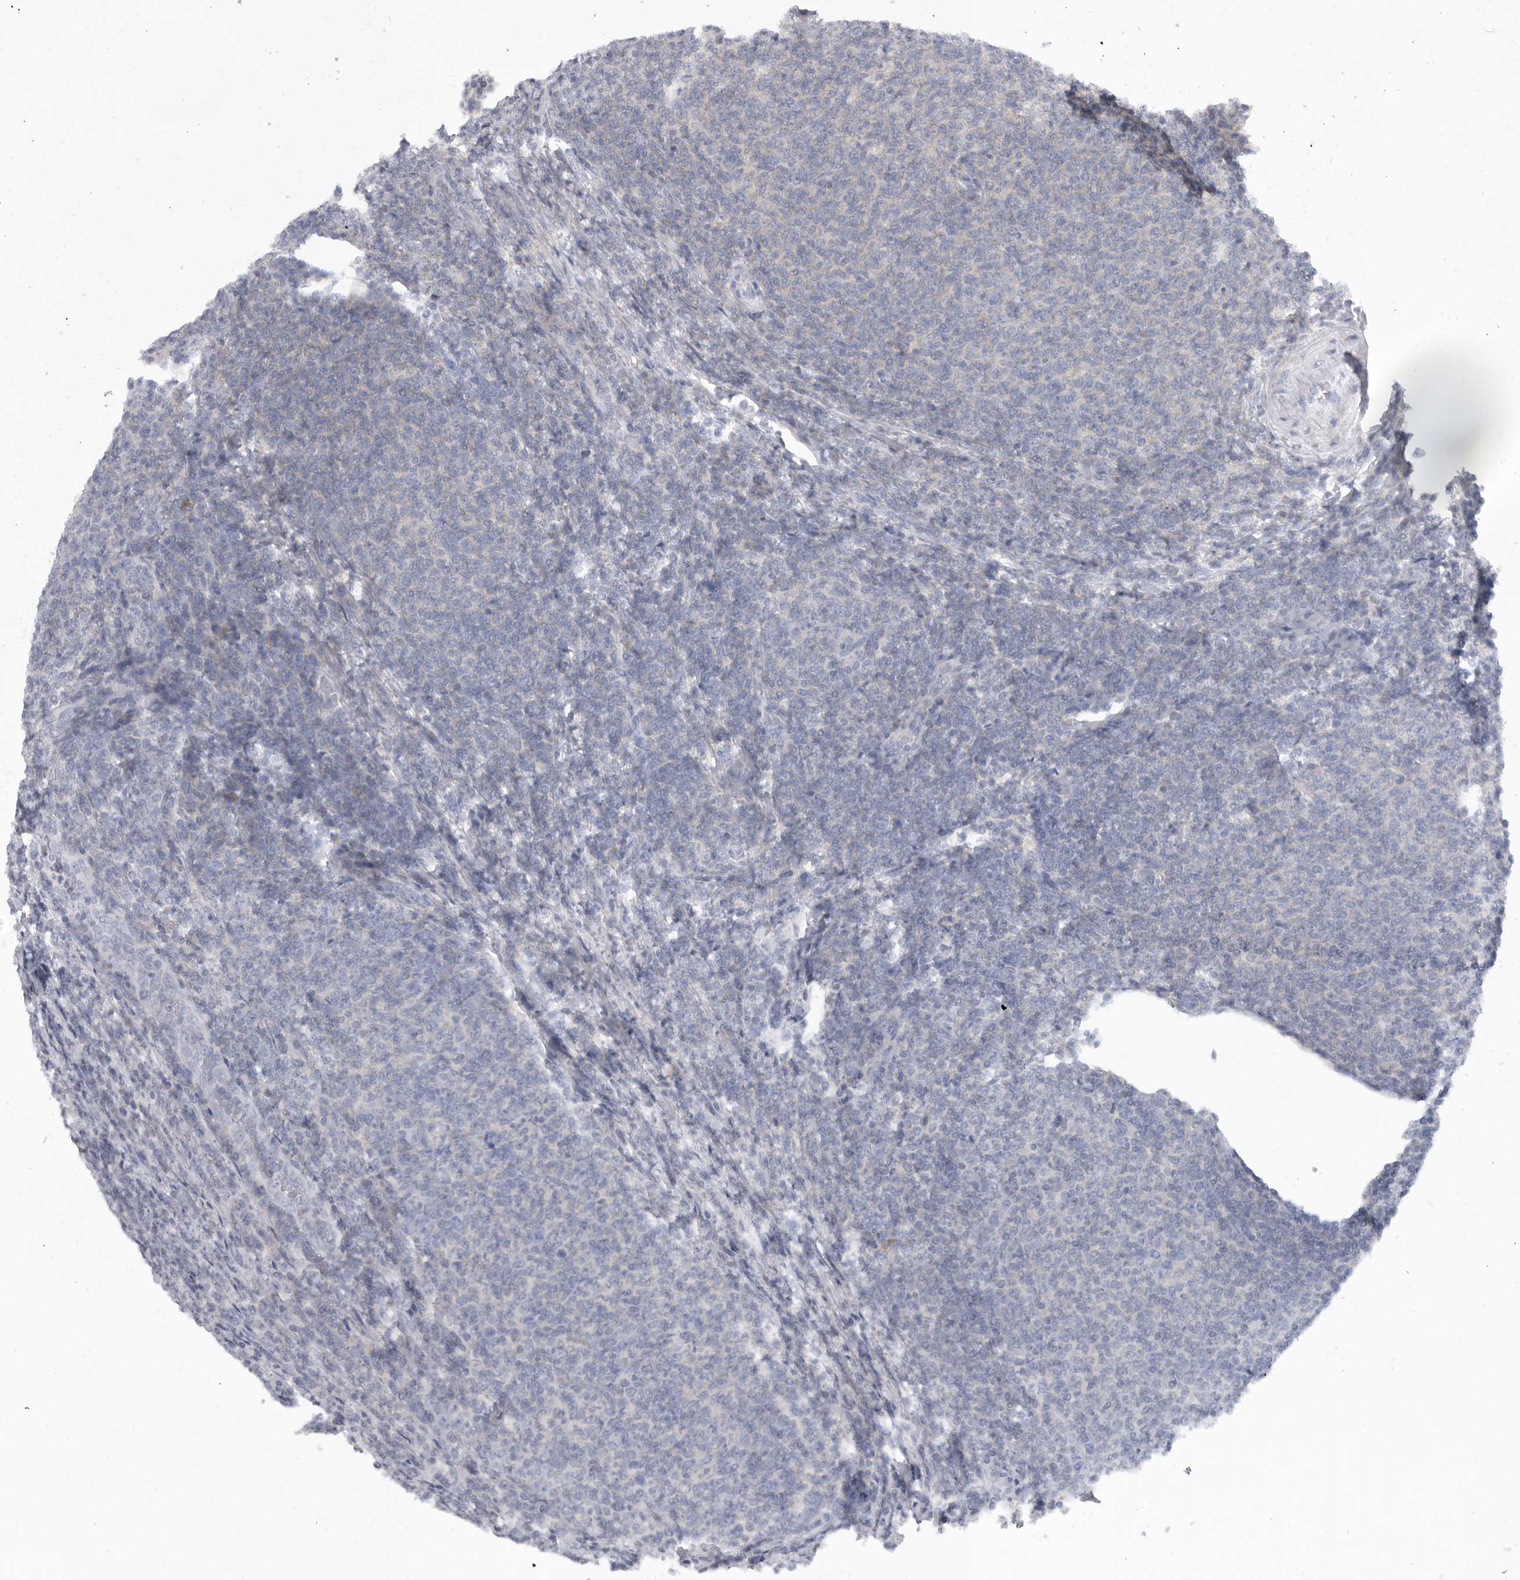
{"staining": {"intensity": "negative", "quantity": "none", "location": "none"}, "tissue": "lymphoma", "cell_type": "Tumor cells", "image_type": "cancer", "snomed": [{"axis": "morphology", "description": "Malignant lymphoma, non-Hodgkin's type, Low grade"}, {"axis": "topography", "description": "Lymph node"}], "caption": "Immunohistochemical staining of lymphoma displays no significant expression in tumor cells. The staining is performed using DAB (3,3'-diaminobenzidine) brown chromogen with nuclei counter-stained in using hematoxylin.", "gene": "USP24", "patient": {"sex": "male", "age": 66}}